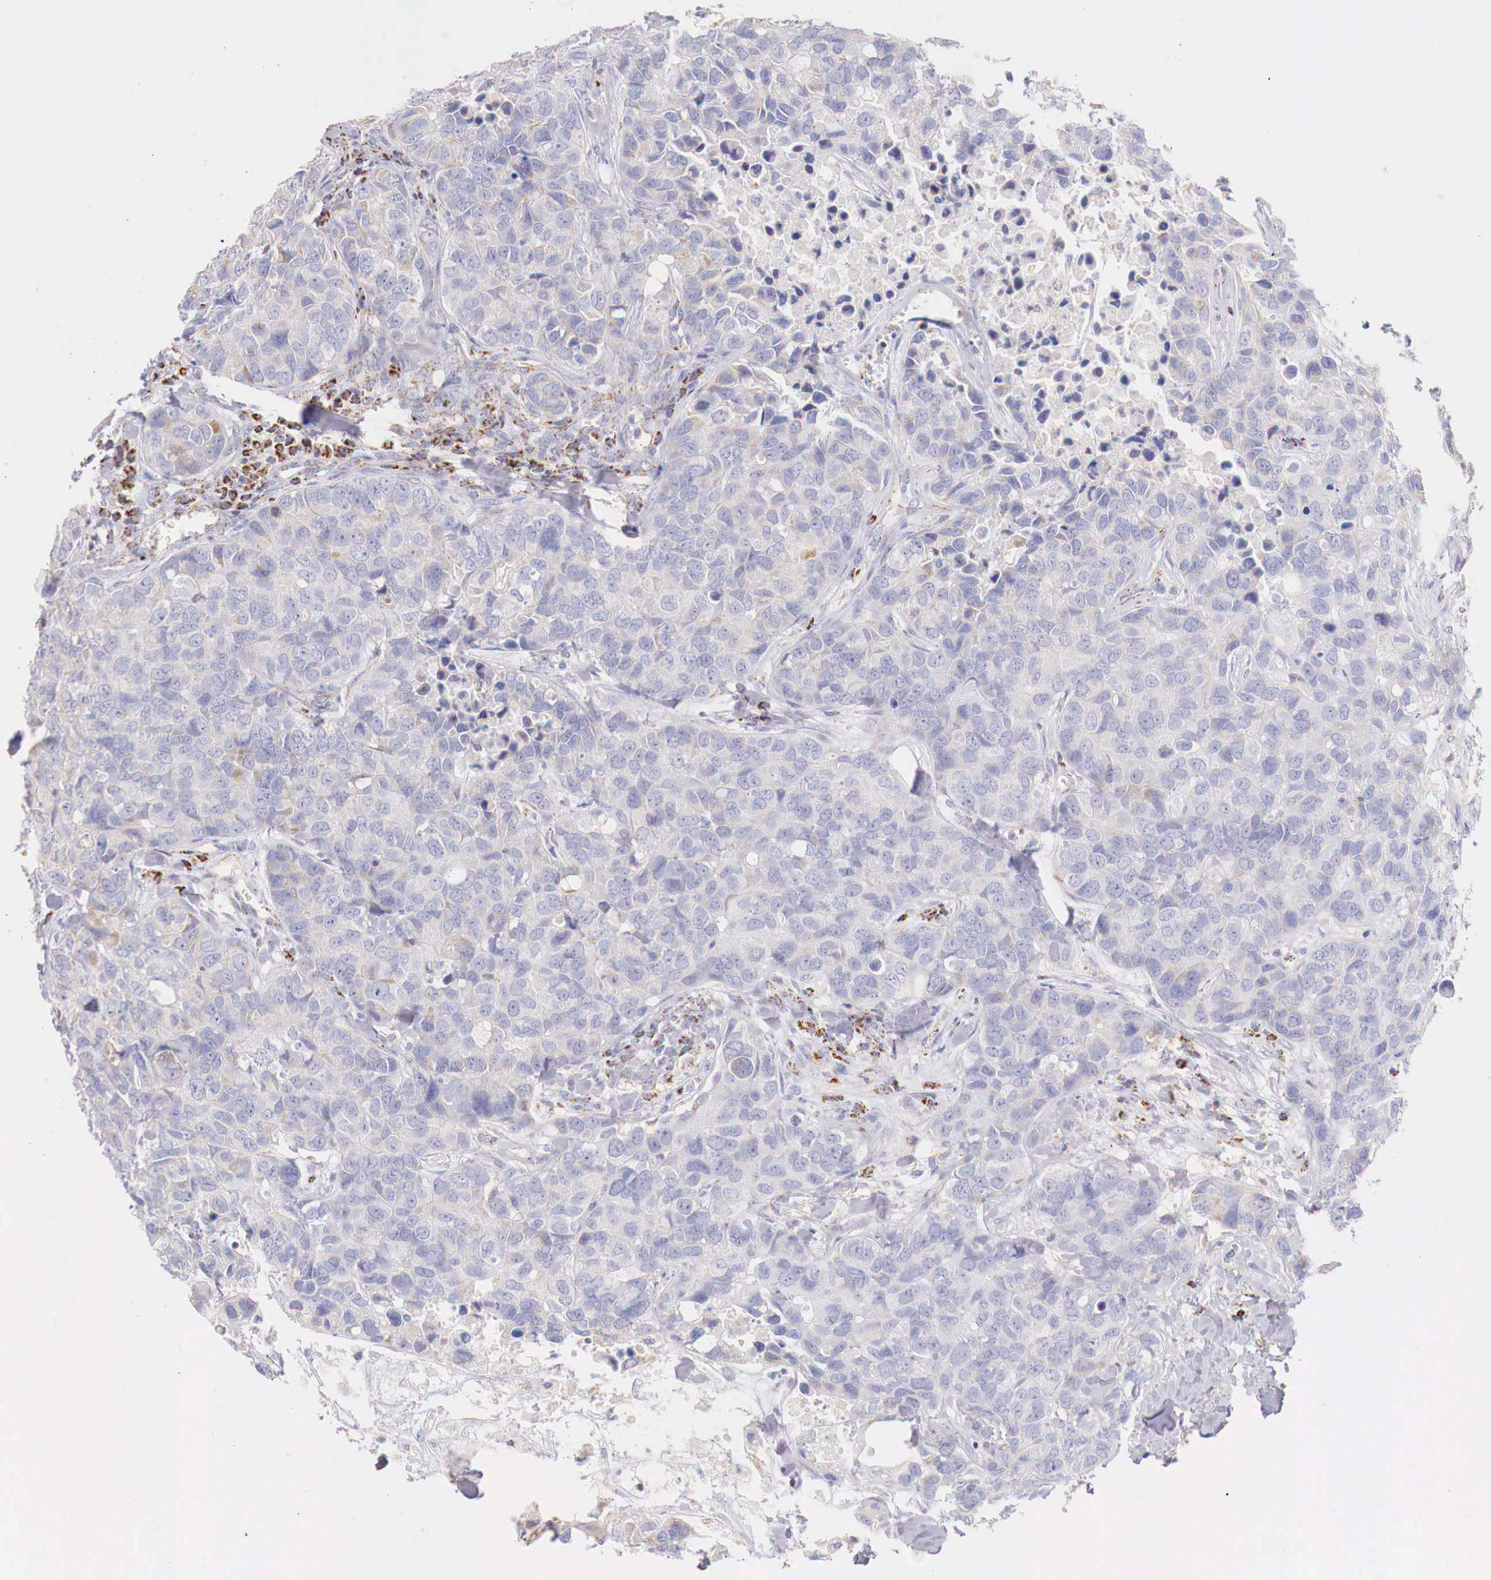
{"staining": {"intensity": "weak", "quantity": "<25%", "location": "cytoplasmic/membranous"}, "tissue": "breast cancer", "cell_type": "Tumor cells", "image_type": "cancer", "snomed": [{"axis": "morphology", "description": "Duct carcinoma"}, {"axis": "topography", "description": "Breast"}], "caption": "Immunohistochemical staining of breast invasive ductal carcinoma demonstrates no significant positivity in tumor cells.", "gene": "IDH3G", "patient": {"sex": "female", "age": 91}}